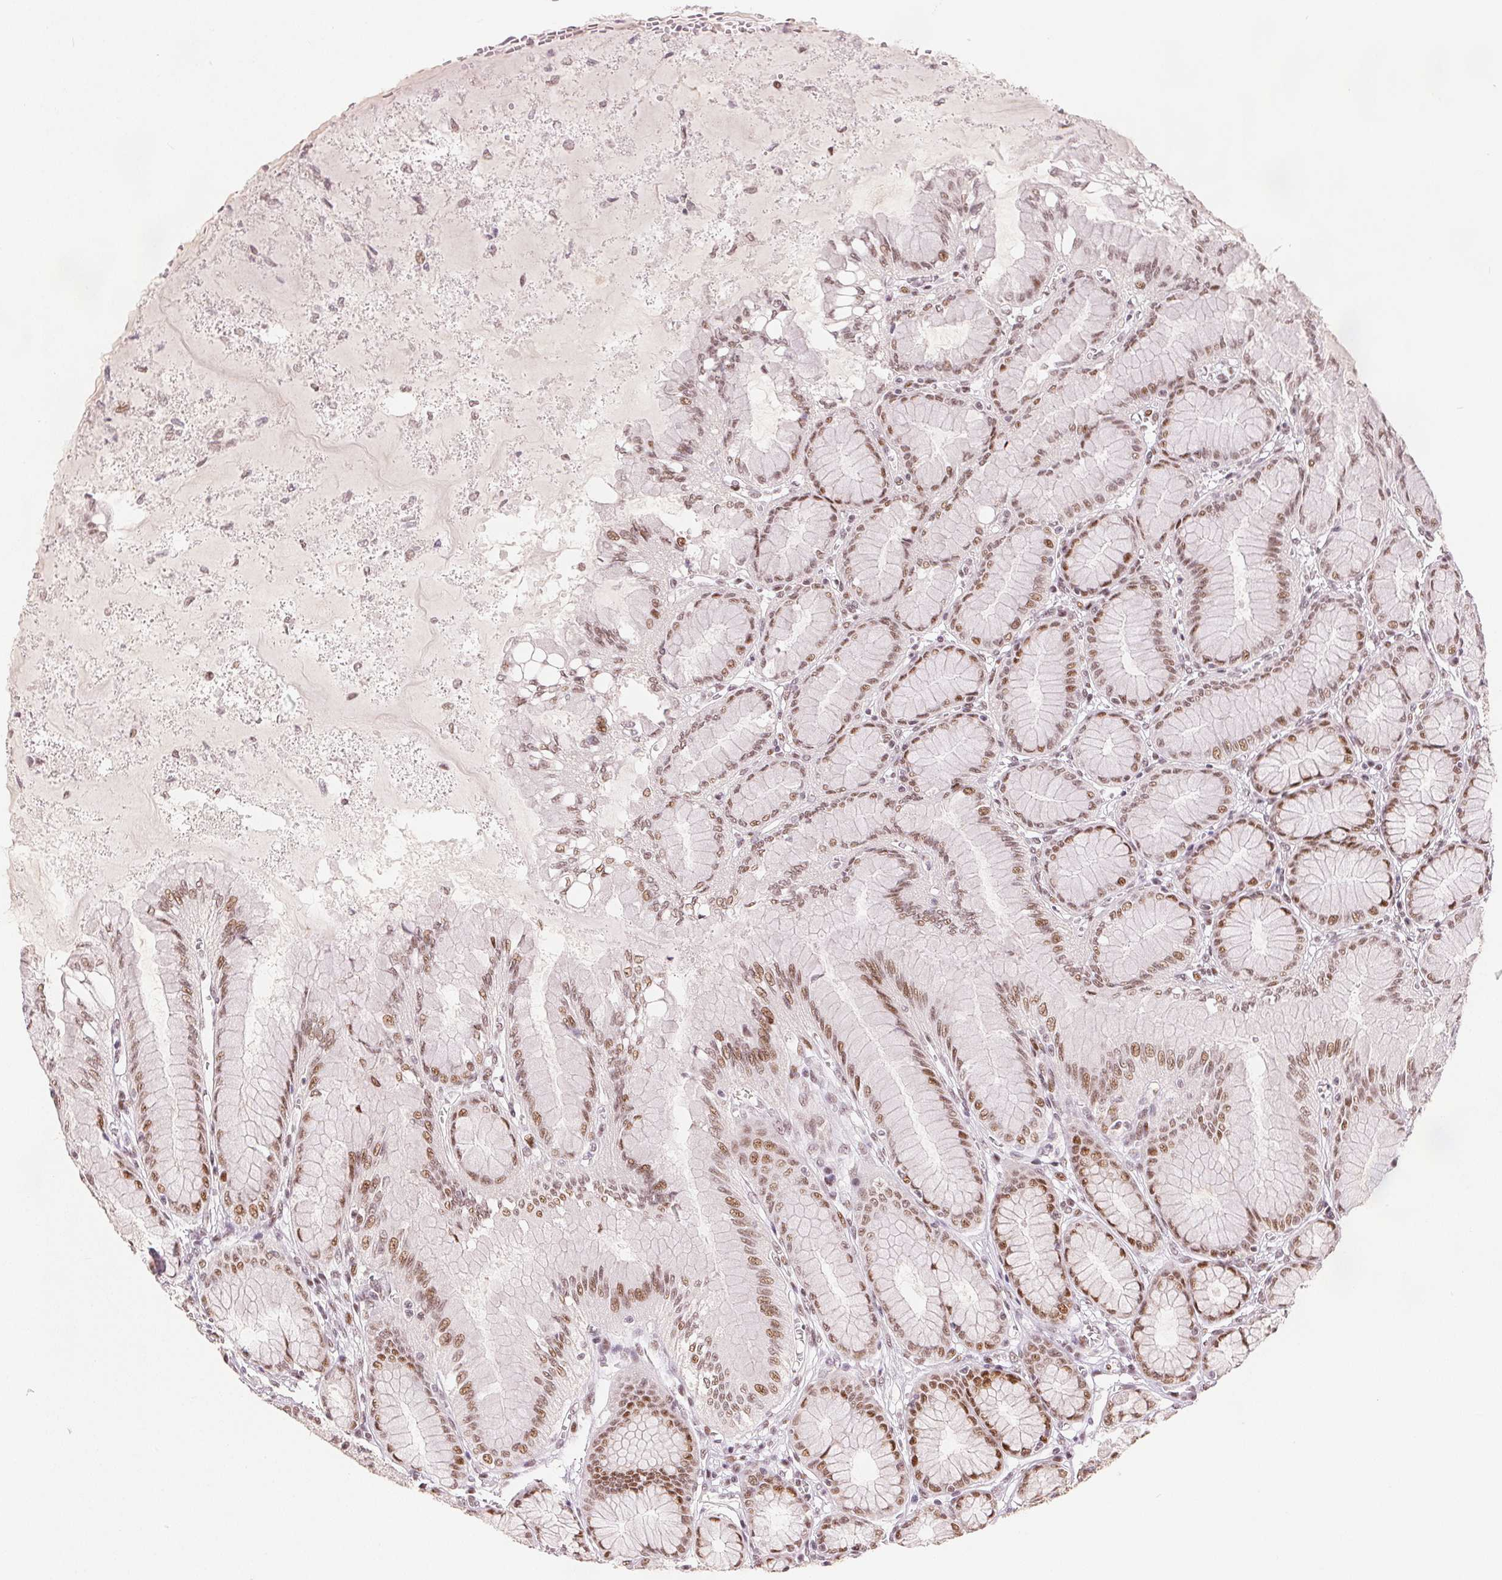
{"staining": {"intensity": "moderate", "quantity": ">75%", "location": "nuclear"}, "tissue": "stomach", "cell_type": "Glandular cells", "image_type": "normal", "snomed": [{"axis": "morphology", "description": "Normal tissue, NOS"}, {"axis": "topography", "description": "Stomach"}, {"axis": "topography", "description": "Stomach, lower"}], "caption": "Stomach stained for a protein displays moderate nuclear positivity in glandular cells. (brown staining indicates protein expression, while blue staining denotes nuclei).", "gene": "ZNF703", "patient": {"sex": "male", "age": 76}}